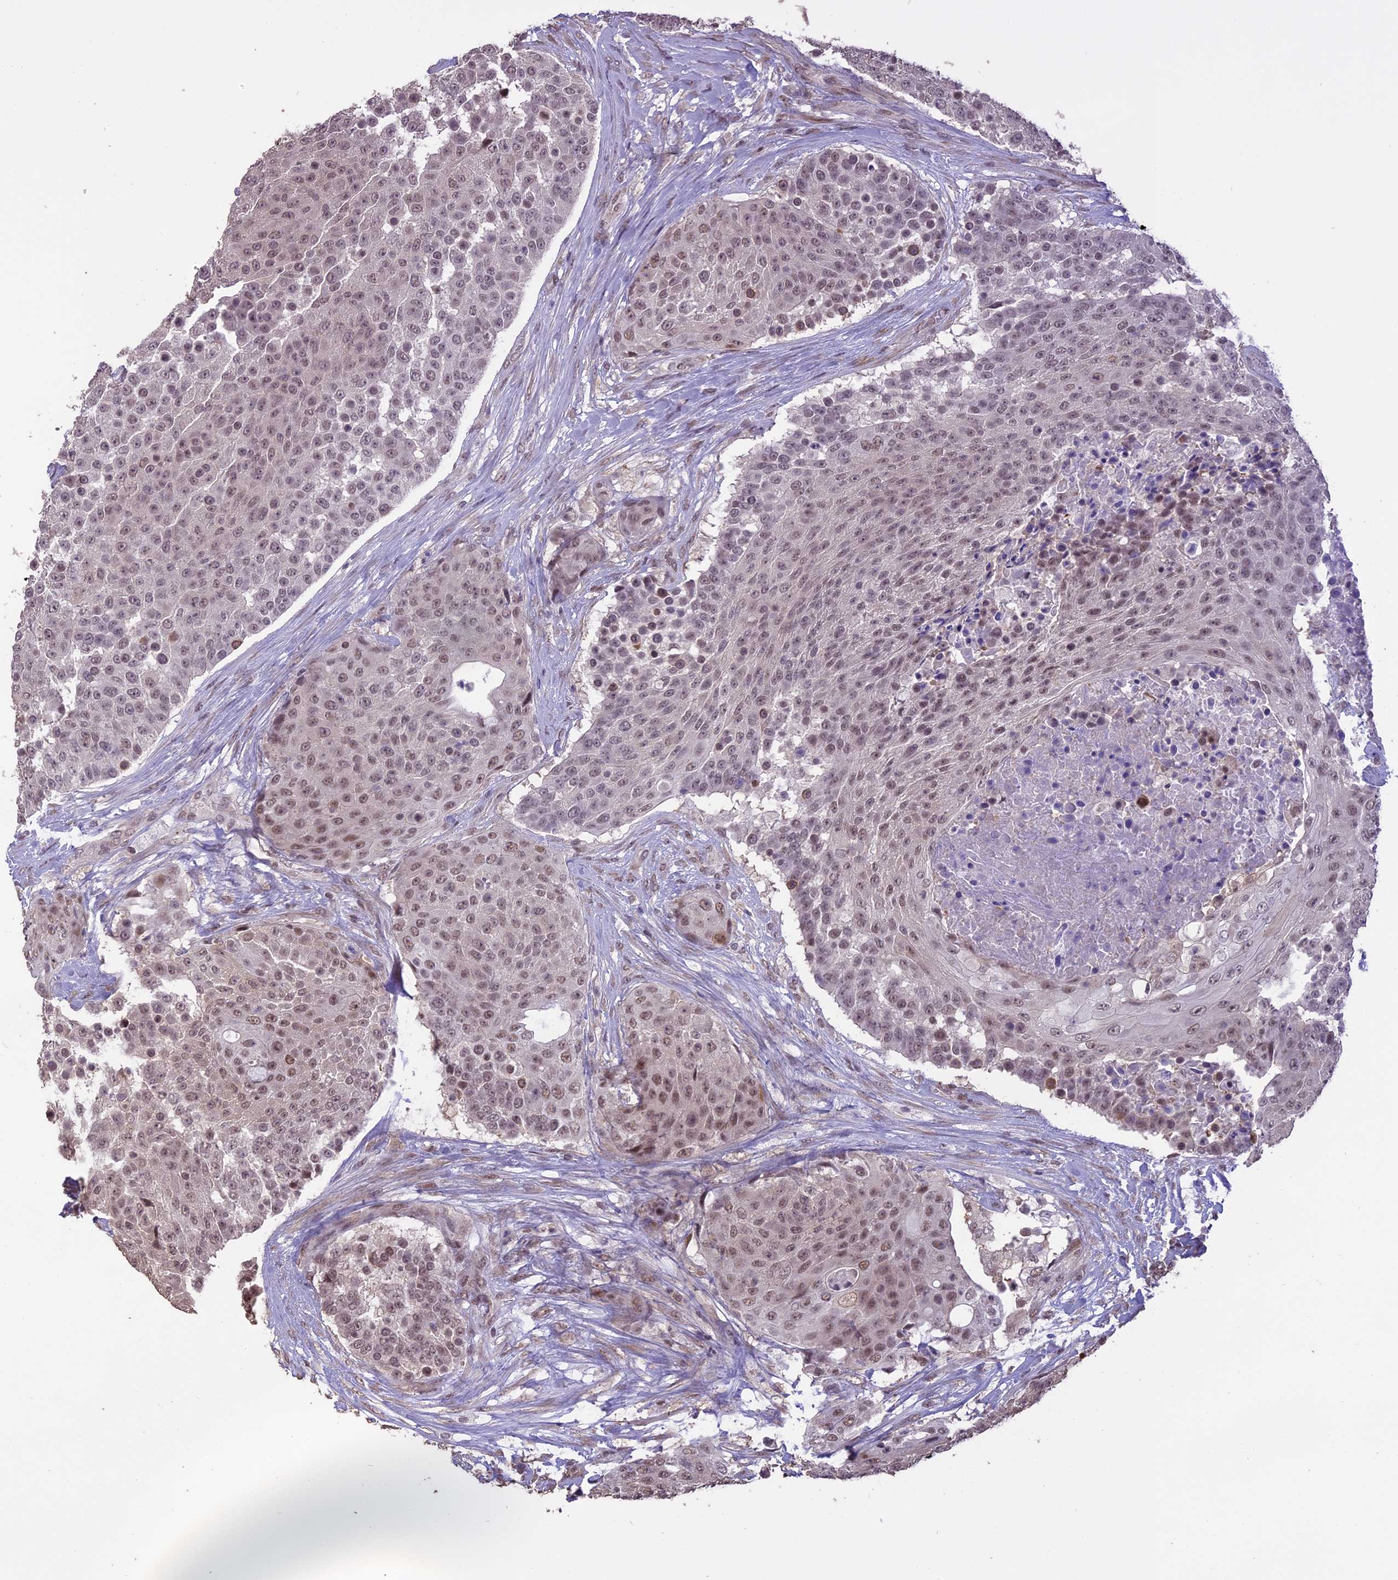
{"staining": {"intensity": "moderate", "quantity": "25%-75%", "location": "nuclear"}, "tissue": "urothelial cancer", "cell_type": "Tumor cells", "image_type": "cancer", "snomed": [{"axis": "morphology", "description": "Urothelial carcinoma, High grade"}, {"axis": "topography", "description": "Urinary bladder"}], "caption": "DAB immunohistochemical staining of human urothelial cancer shows moderate nuclear protein positivity in about 25%-75% of tumor cells.", "gene": "TIGD7", "patient": {"sex": "female", "age": 63}}